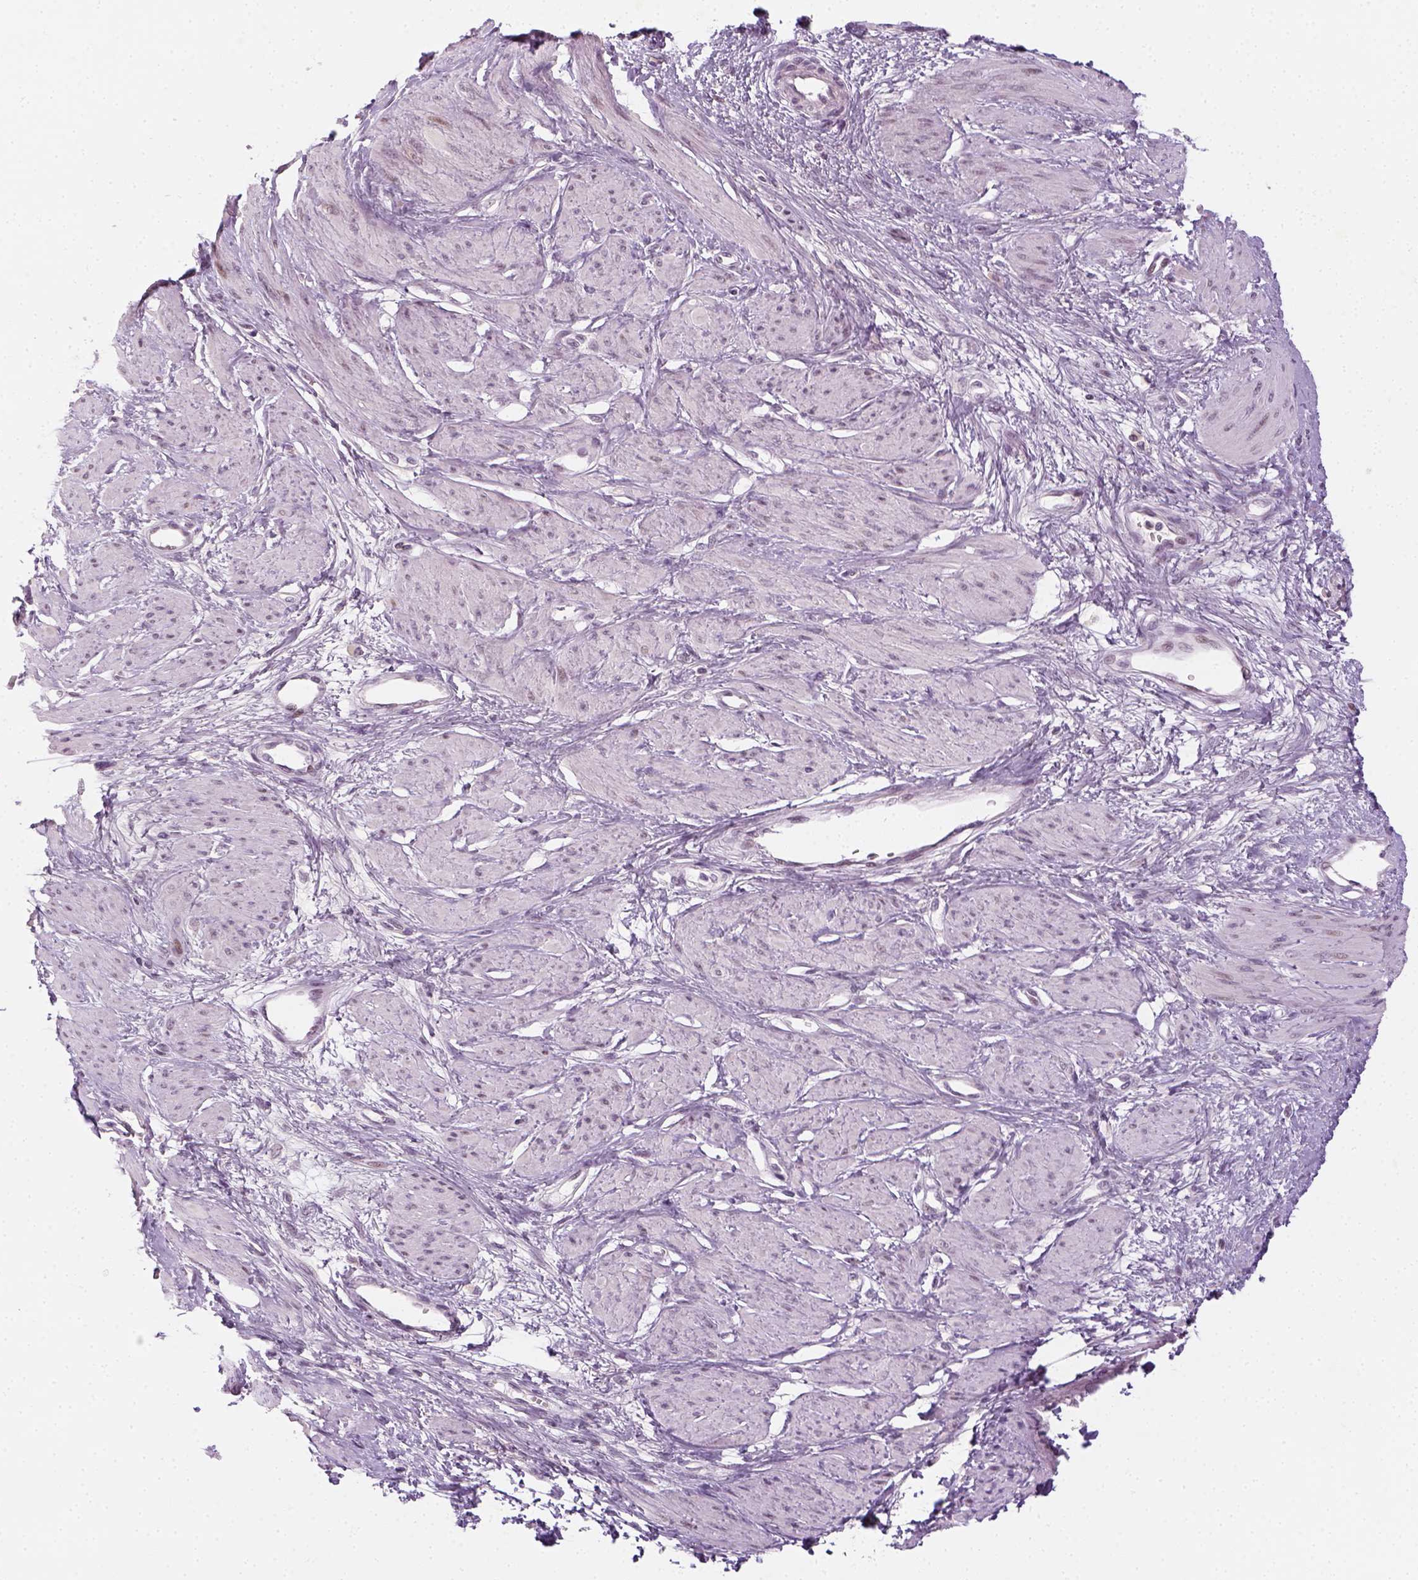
{"staining": {"intensity": "negative", "quantity": "none", "location": "none"}, "tissue": "smooth muscle", "cell_type": "Smooth muscle cells", "image_type": "normal", "snomed": [{"axis": "morphology", "description": "Normal tissue, NOS"}, {"axis": "topography", "description": "Smooth muscle"}, {"axis": "topography", "description": "Uterus"}], "caption": "A high-resolution histopathology image shows immunohistochemistry (IHC) staining of unremarkable smooth muscle, which reveals no significant positivity in smooth muscle cells. (Immunohistochemistry (ihc), brightfield microscopy, high magnification).", "gene": "MAGEB3", "patient": {"sex": "female", "age": 39}}